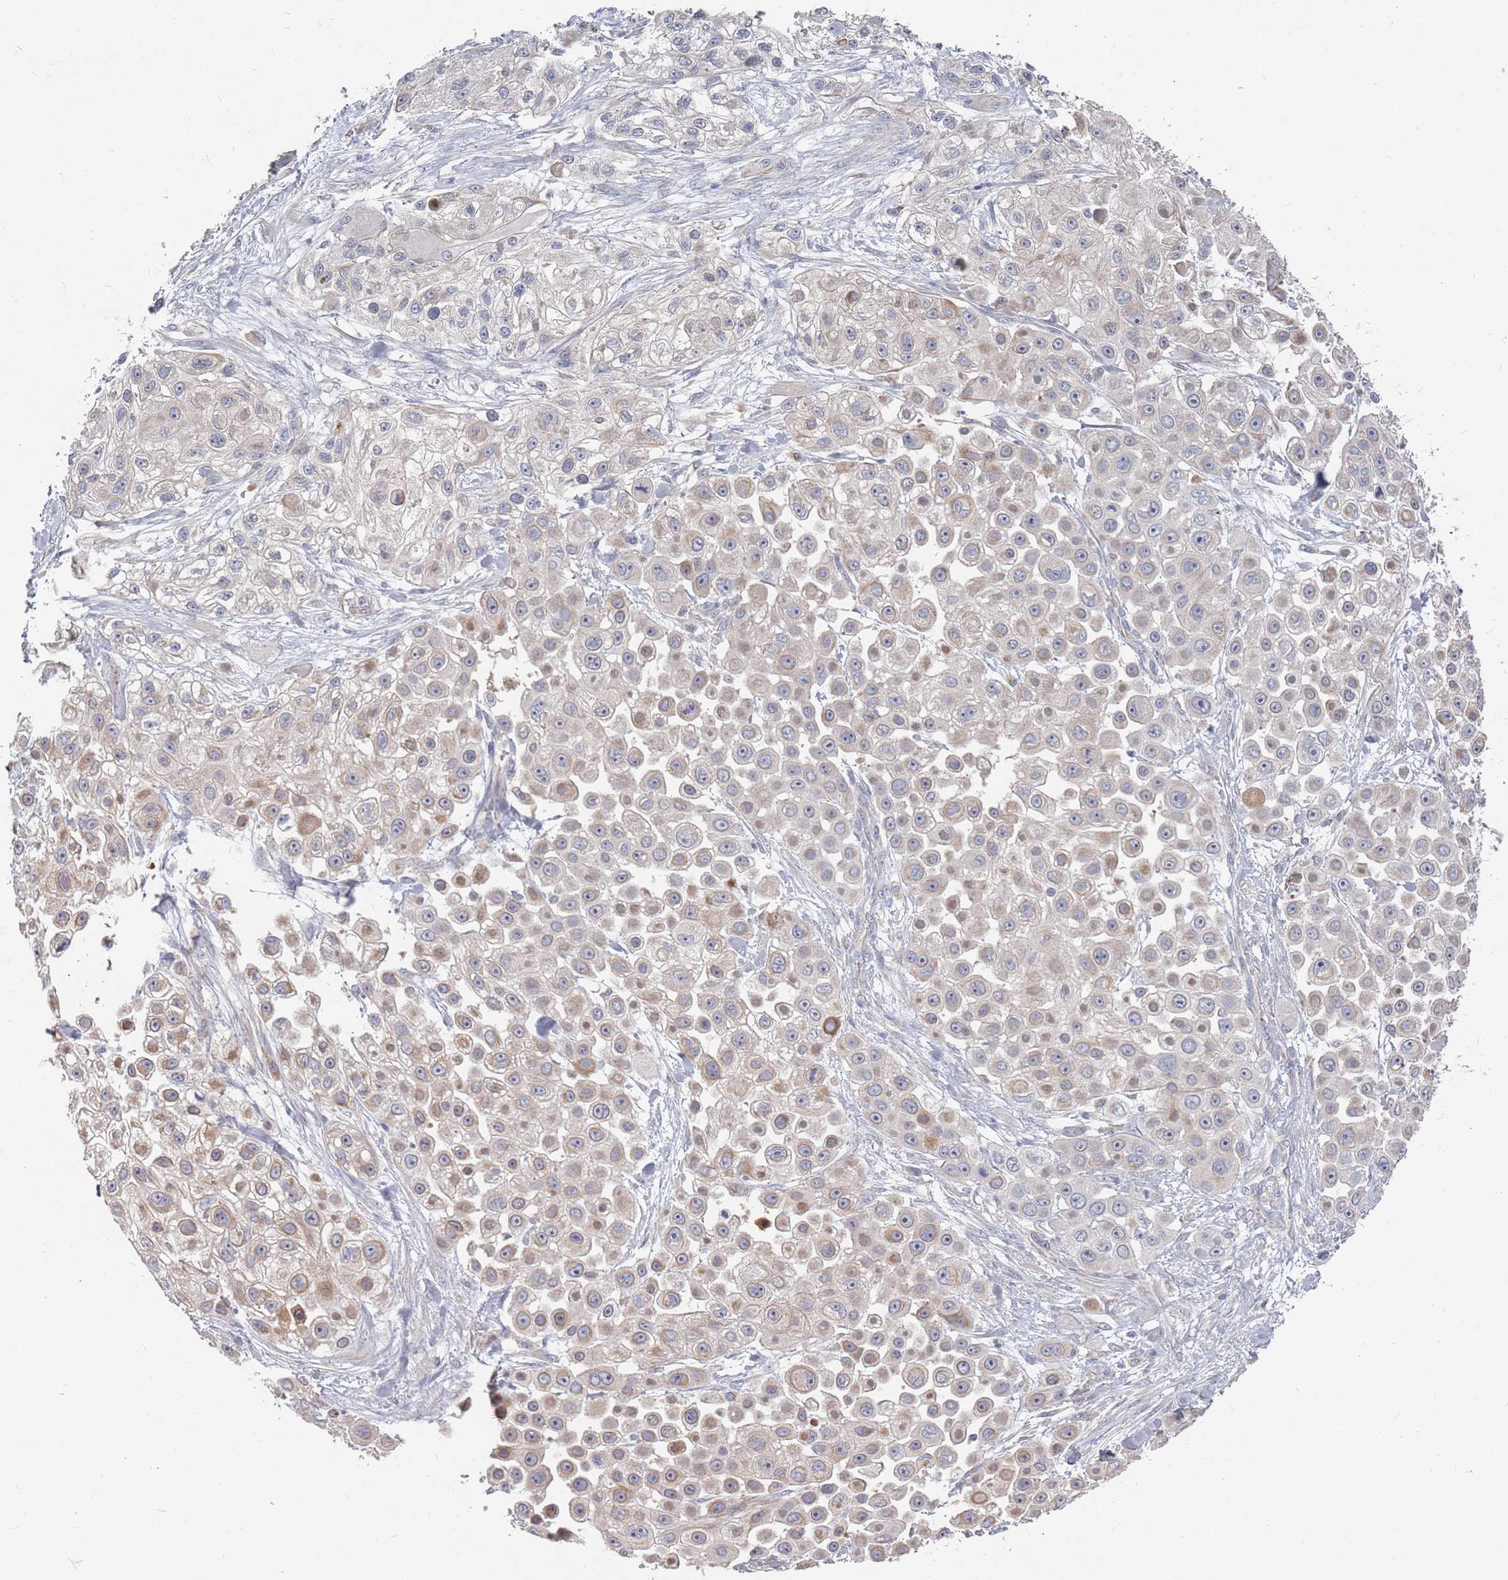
{"staining": {"intensity": "moderate", "quantity": "25%-75%", "location": "cytoplasmic/membranous"}, "tissue": "skin cancer", "cell_type": "Tumor cells", "image_type": "cancer", "snomed": [{"axis": "morphology", "description": "Squamous cell carcinoma, NOS"}, {"axis": "topography", "description": "Skin"}], "caption": "Immunohistochemistry micrograph of neoplastic tissue: skin cancer stained using immunohistochemistry exhibits medium levels of moderate protein expression localized specifically in the cytoplasmic/membranous of tumor cells, appearing as a cytoplasmic/membranous brown color.", "gene": "ADAL", "patient": {"sex": "male", "age": 67}}